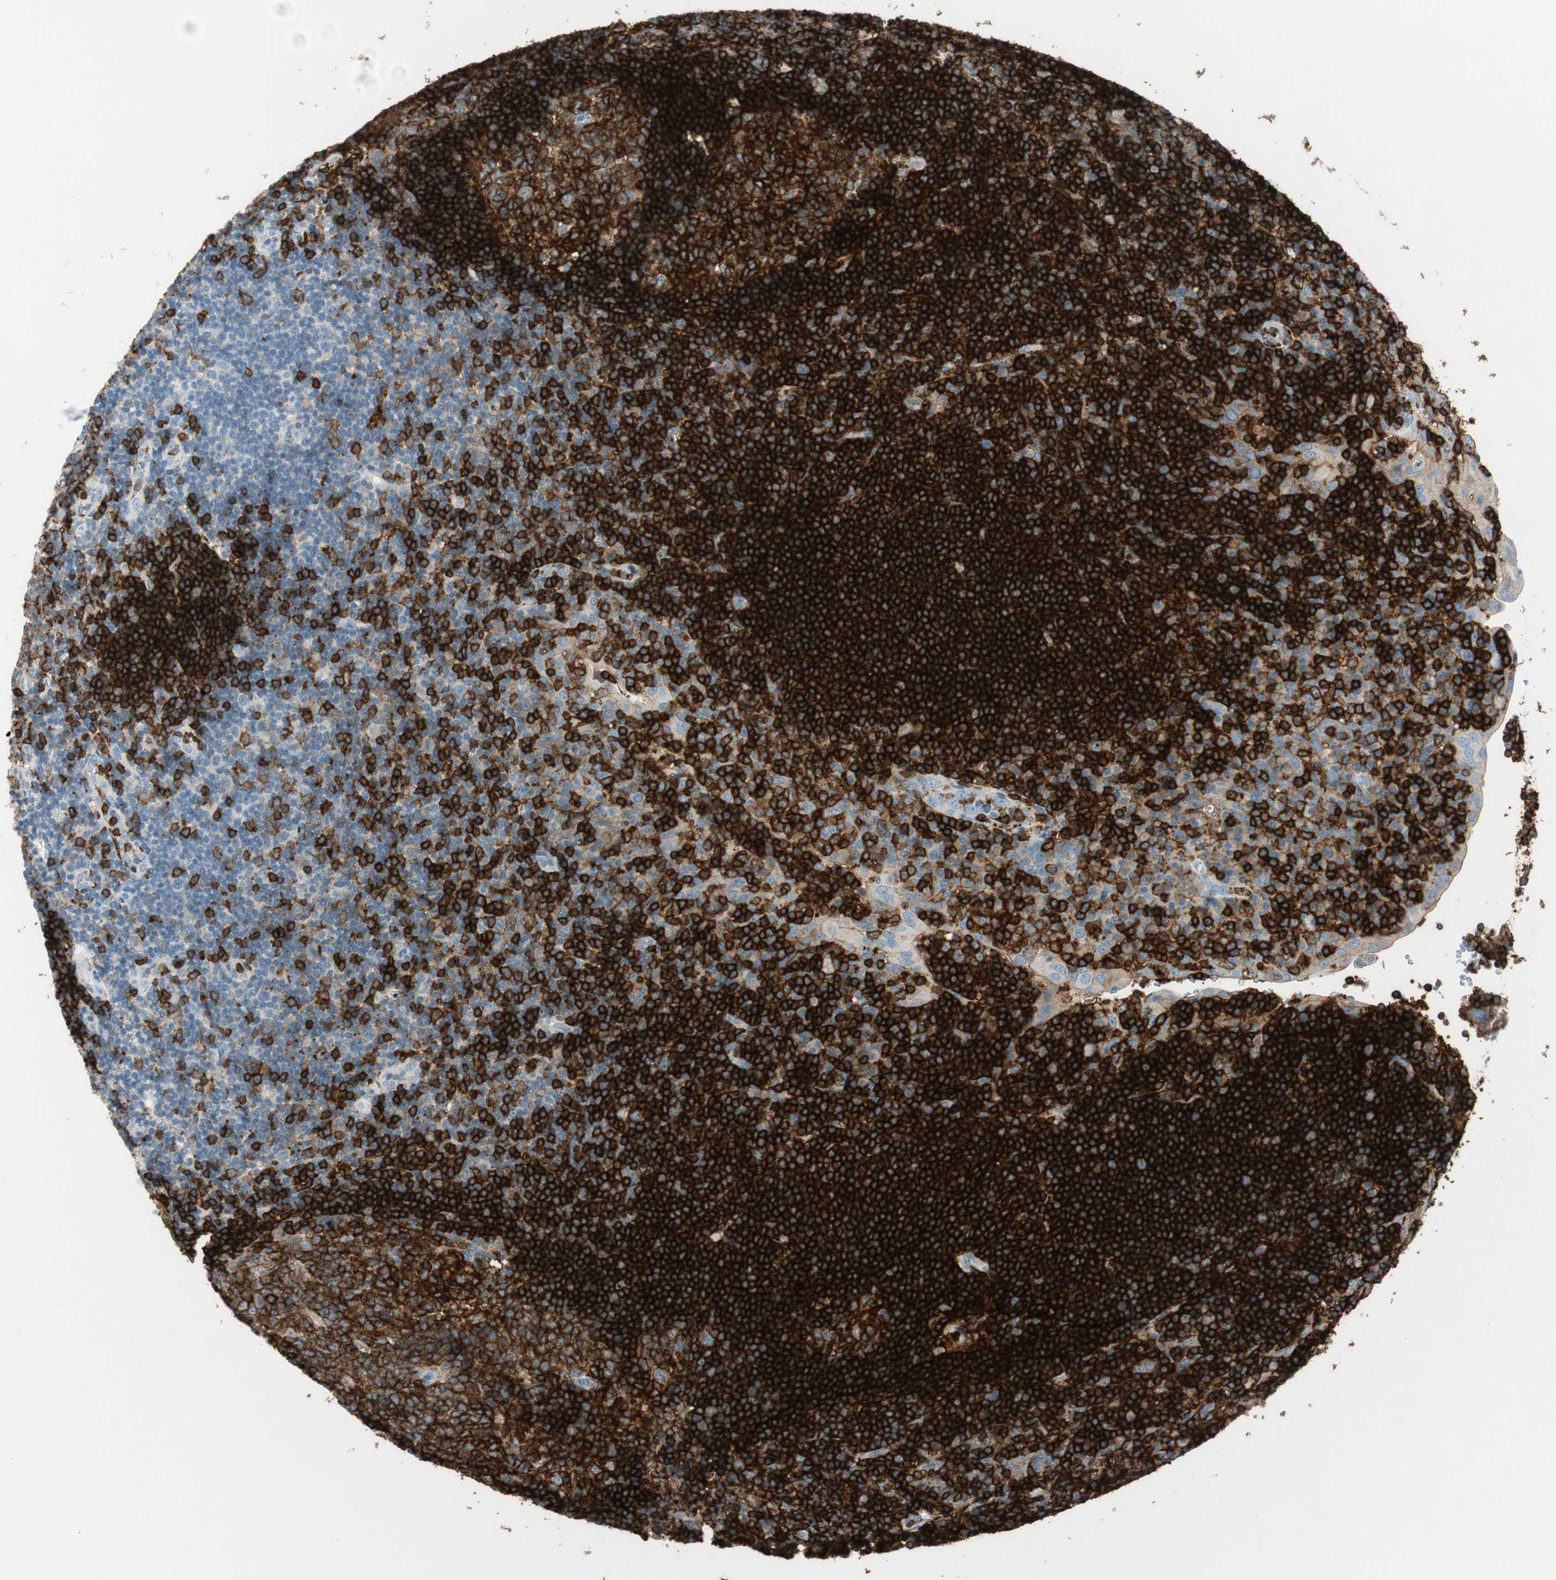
{"staining": {"intensity": "strong", "quantity": ">75%", "location": "cytoplasmic/membranous"}, "tissue": "tonsil", "cell_type": "Germinal center cells", "image_type": "normal", "snomed": [{"axis": "morphology", "description": "Normal tissue, NOS"}, {"axis": "topography", "description": "Tonsil"}], "caption": "Immunohistochemistry histopathology image of unremarkable tonsil: human tonsil stained using immunohistochemistry (IHC) demonstrates high levels of strong protein expression localized specifically in the cytoplasmic/membranous of germinal center cells, appearing as a cytoplasmic/membranous brown color.", "gene": "TNFRSF13C", "patient": {"sex": "female", "age": 40}}